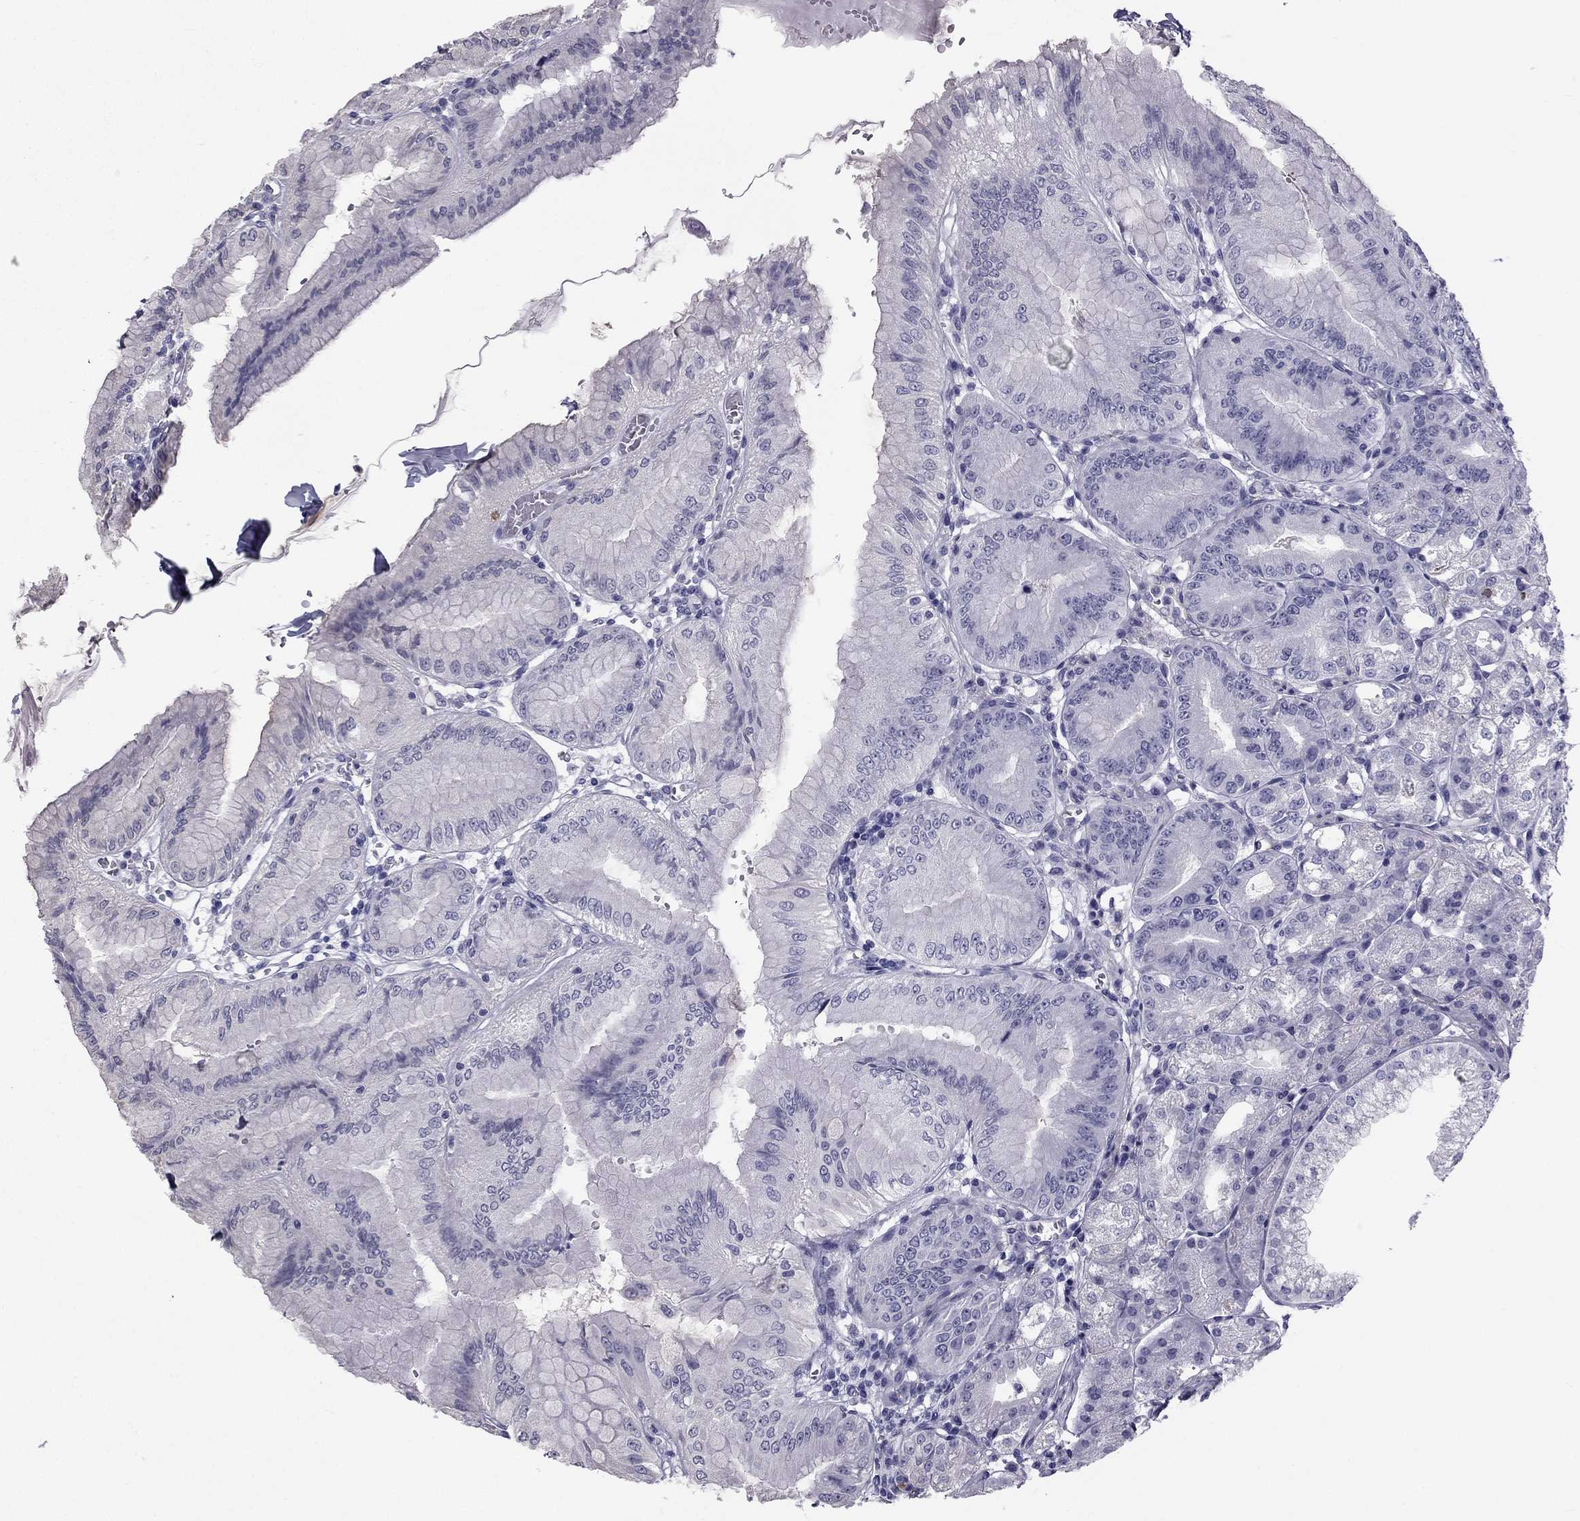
{"staining": {"intensity": "negative", "quantity": "none", "location": "none"}, "tissue": "stomach", "cell_type": "Glandular cells", "image_type": "normal", "snomed": [{"axis": "morphology", "description": "Normal tissue, NOS"}, {"axis": "topography", "description": "Stomach"}], "caption": "This is an IHC micrograph of normal human stomach. There is no positivity in glandular cells.", "gene": "CCDC40", "patient": {"sex": "male", "age": 71}}